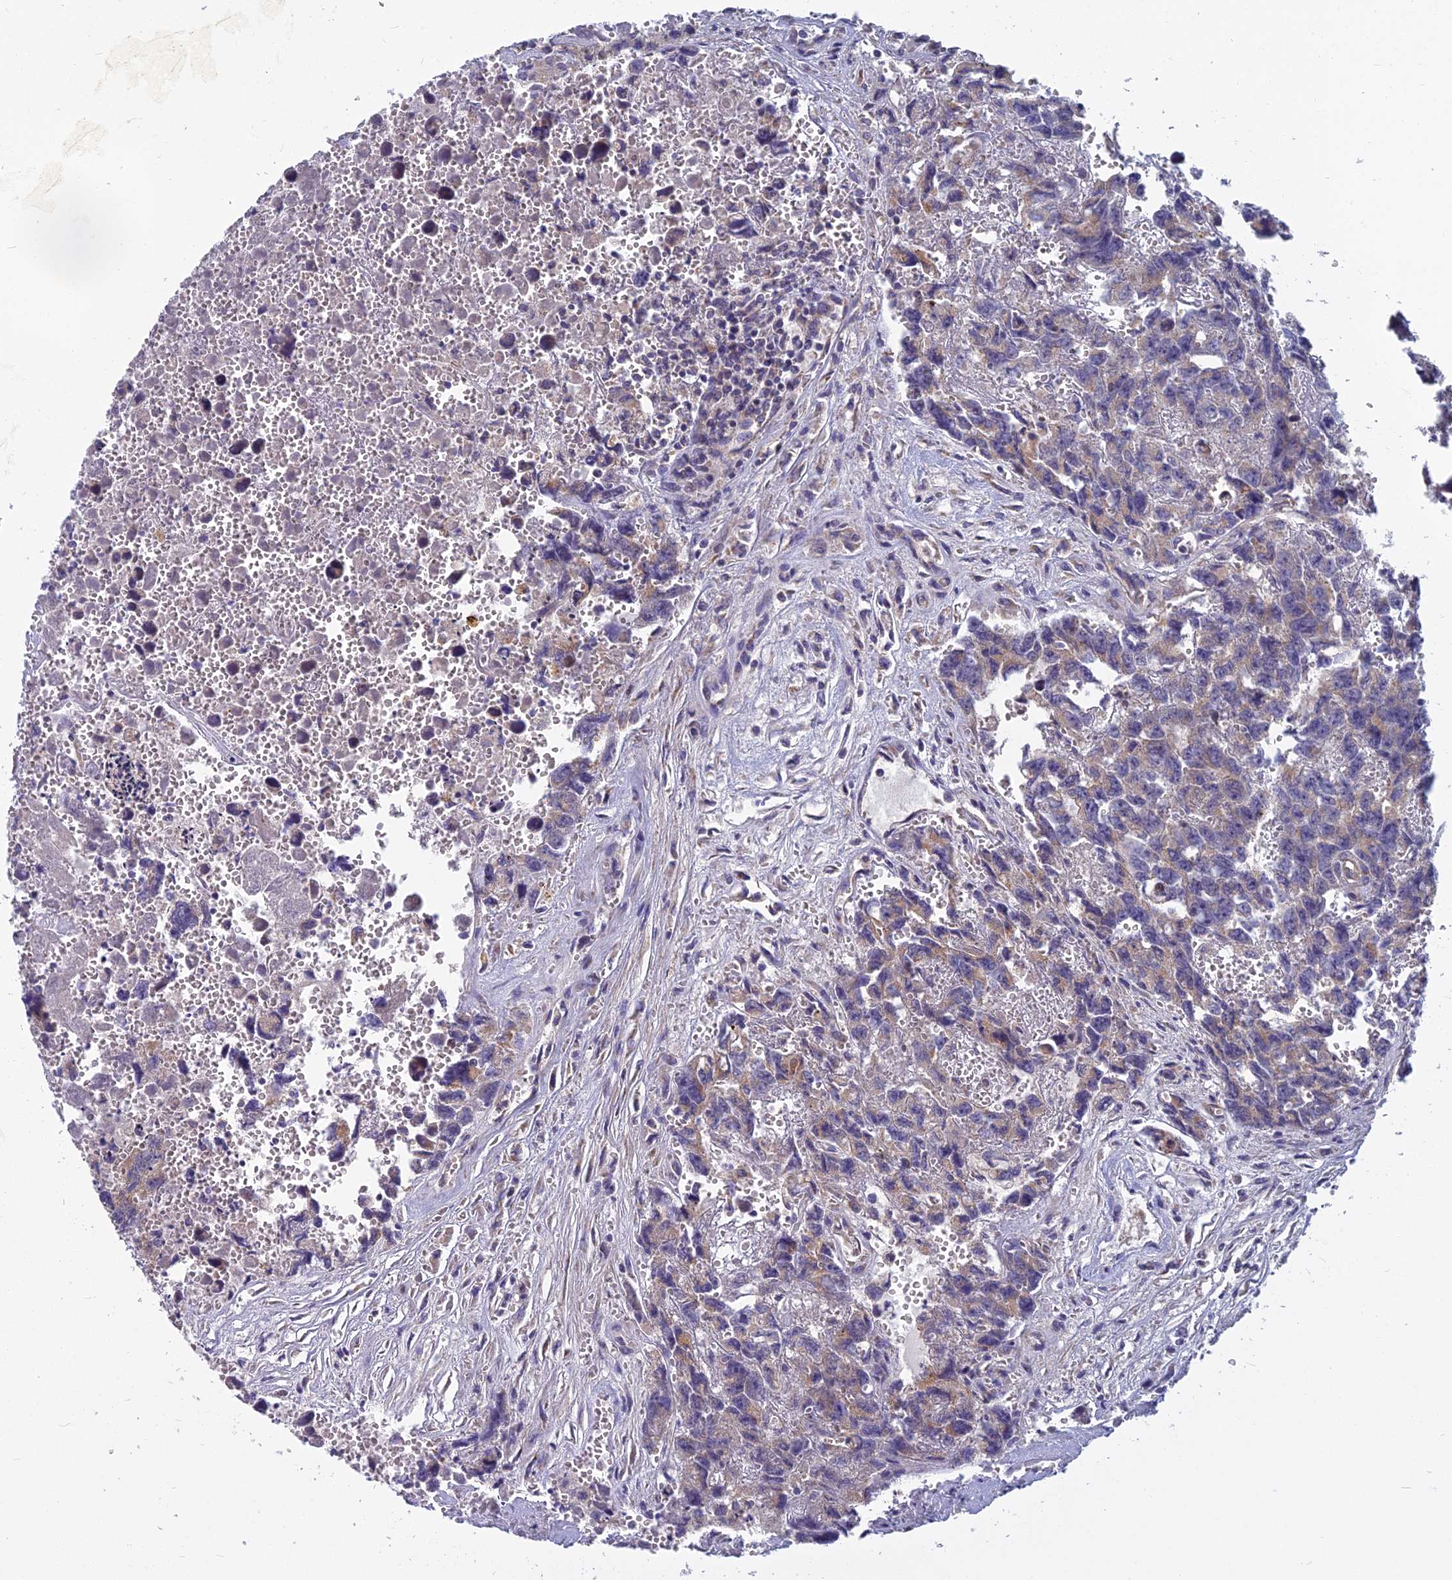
{"staining": {"intensity": "weak", "quantity": "<25%", "location": "cytoplasmic/membranous"}, "tissue": "testis cancer", "cell_type": "Tumor cells", "image_type": "cancer", "snomed": [{"axis": "morphology", "description": "Carcinoma, Embryonal, NOS"}, {"axis": "topography", "description": "Testis"}], "caption": "Immunohistochemistry photomicrograph of neoplastic tissue: testis embryonal carcinoma stained with DAB demonstrates no significant protein positivity in tumor cells.", "gene": "COX20", "patient": {"sex": "male", "age": 31}}